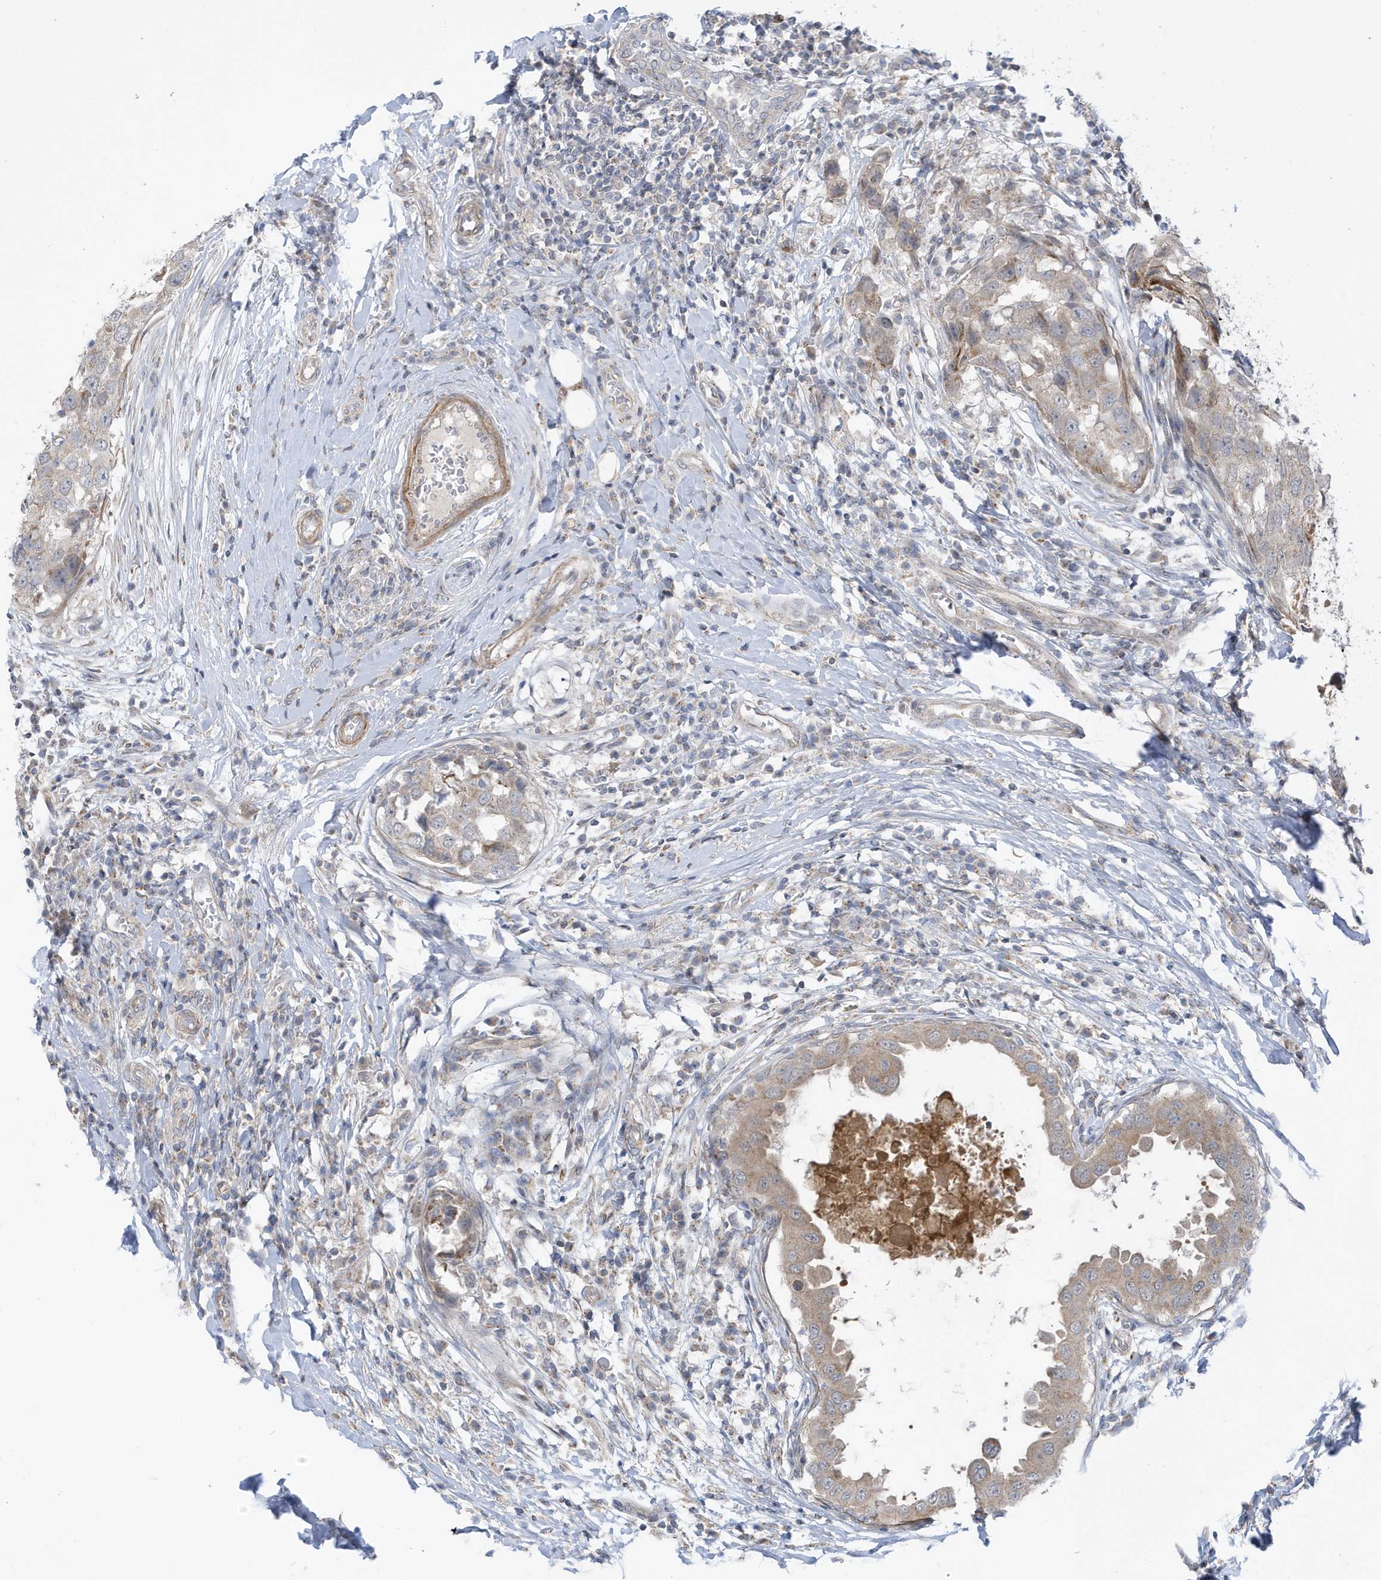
{"staining": {"intensity": "weak", "quantity": ">75%", "location": "cytoplasmic/membranous"}, "tissue": "breast cancer", "cell_type": "Tumor cells", "image_type": "cancer", "snomed": [{"axis": "morphology", "description": "Duct carcinoma"}, {"axis": "topography", "description": "Breast"}], "caption": "A micrograph of breast infiltrating ductal carcinoma stained for a protein shows weak cytoplasmic/membranous brown staining in tumor cells.", "gene": "ATP13A5", "patient": {"sex": "female", "age": 27}}